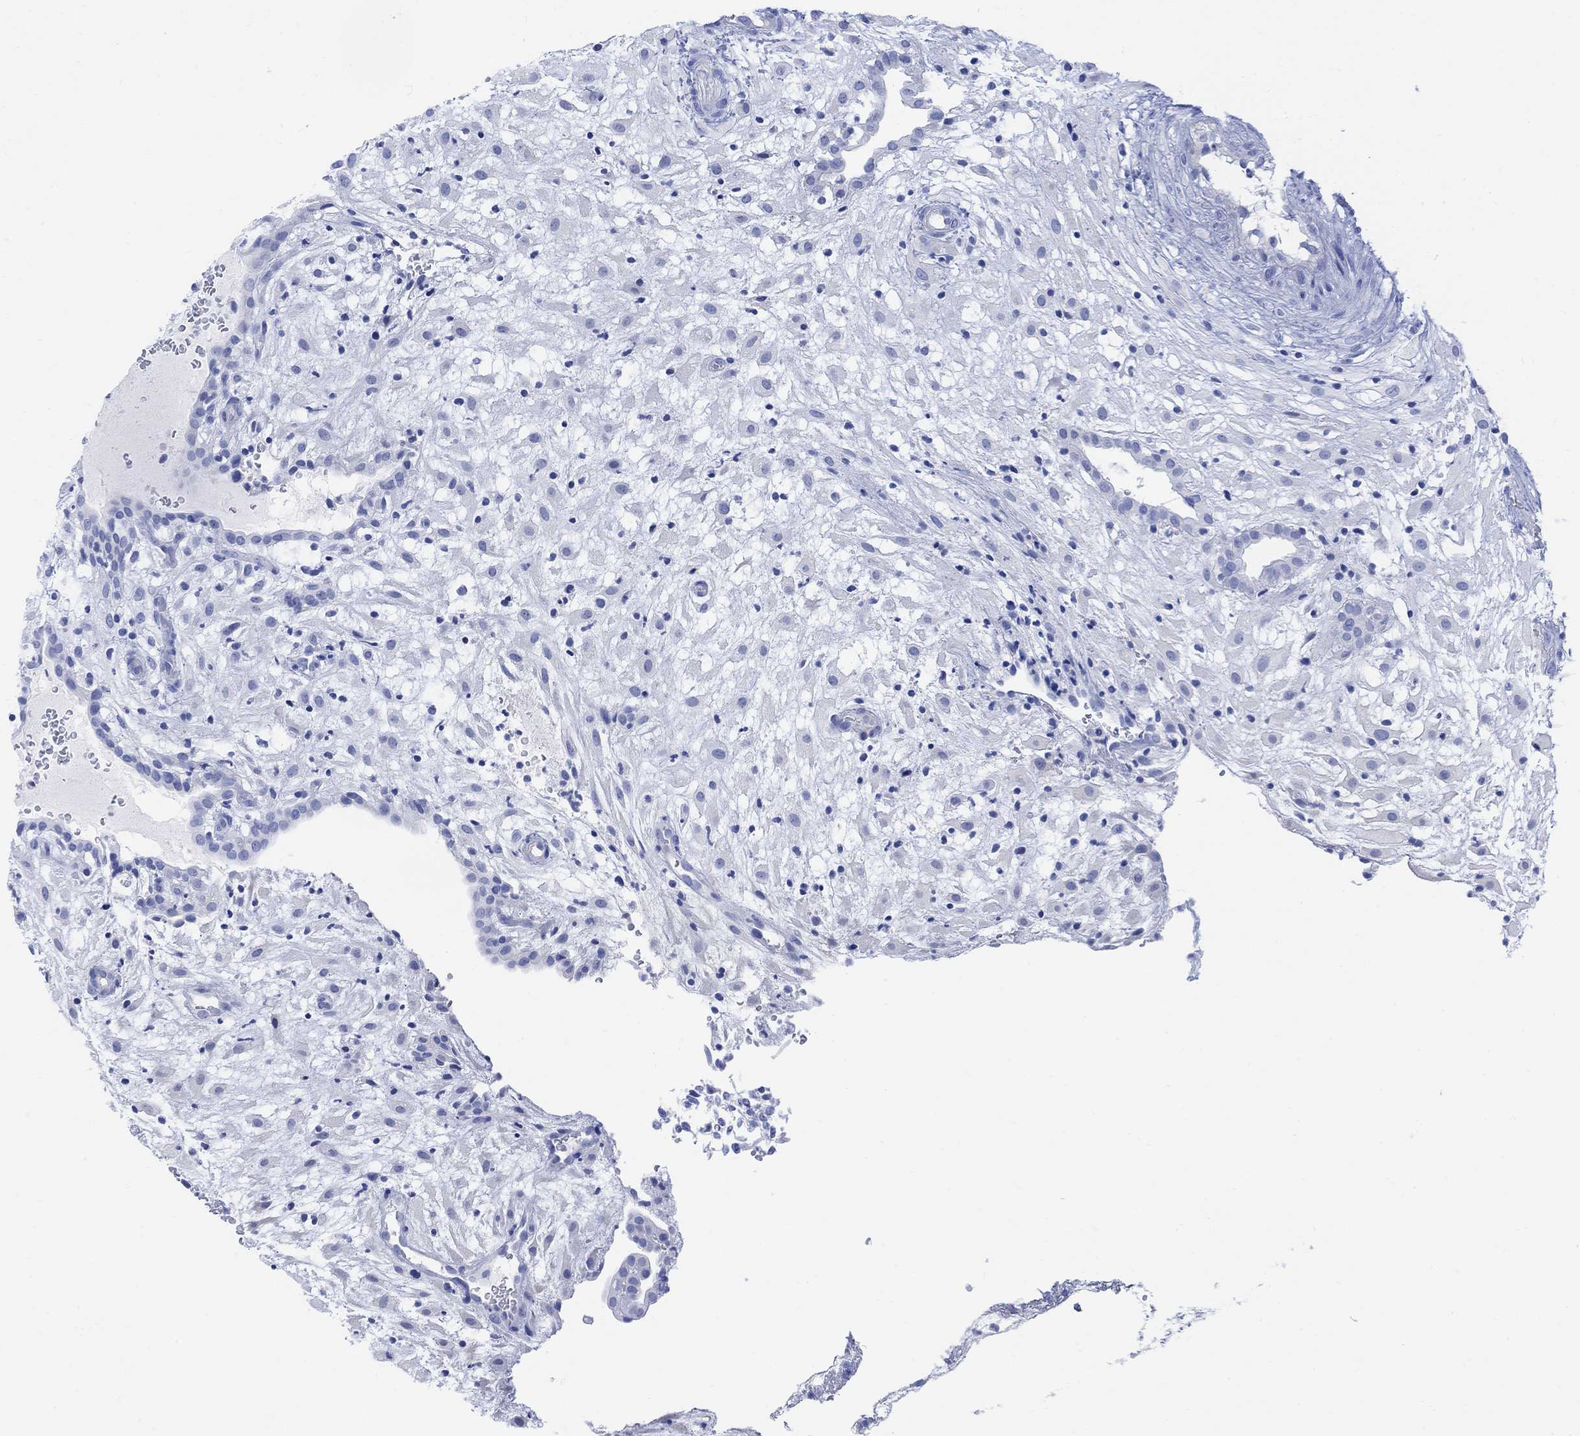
{"staining": {"intensity": "negative", "quantity": "none", "location": "none"}, "tissue": "placenta", "cell_type": "Decidual cells", "image_type": "normal", "snomed": [{"axis": "morphology", "description": "Normal tissue, NOS"}, {"axis": "topography", "description": "Placenta"}], "caption": "Immunohistochemistry (IHC) of benign human placenta demonstrates no staining in decidual cells.", "gene": "GNG13", "patient": {"sex": "female", "age": 24}}